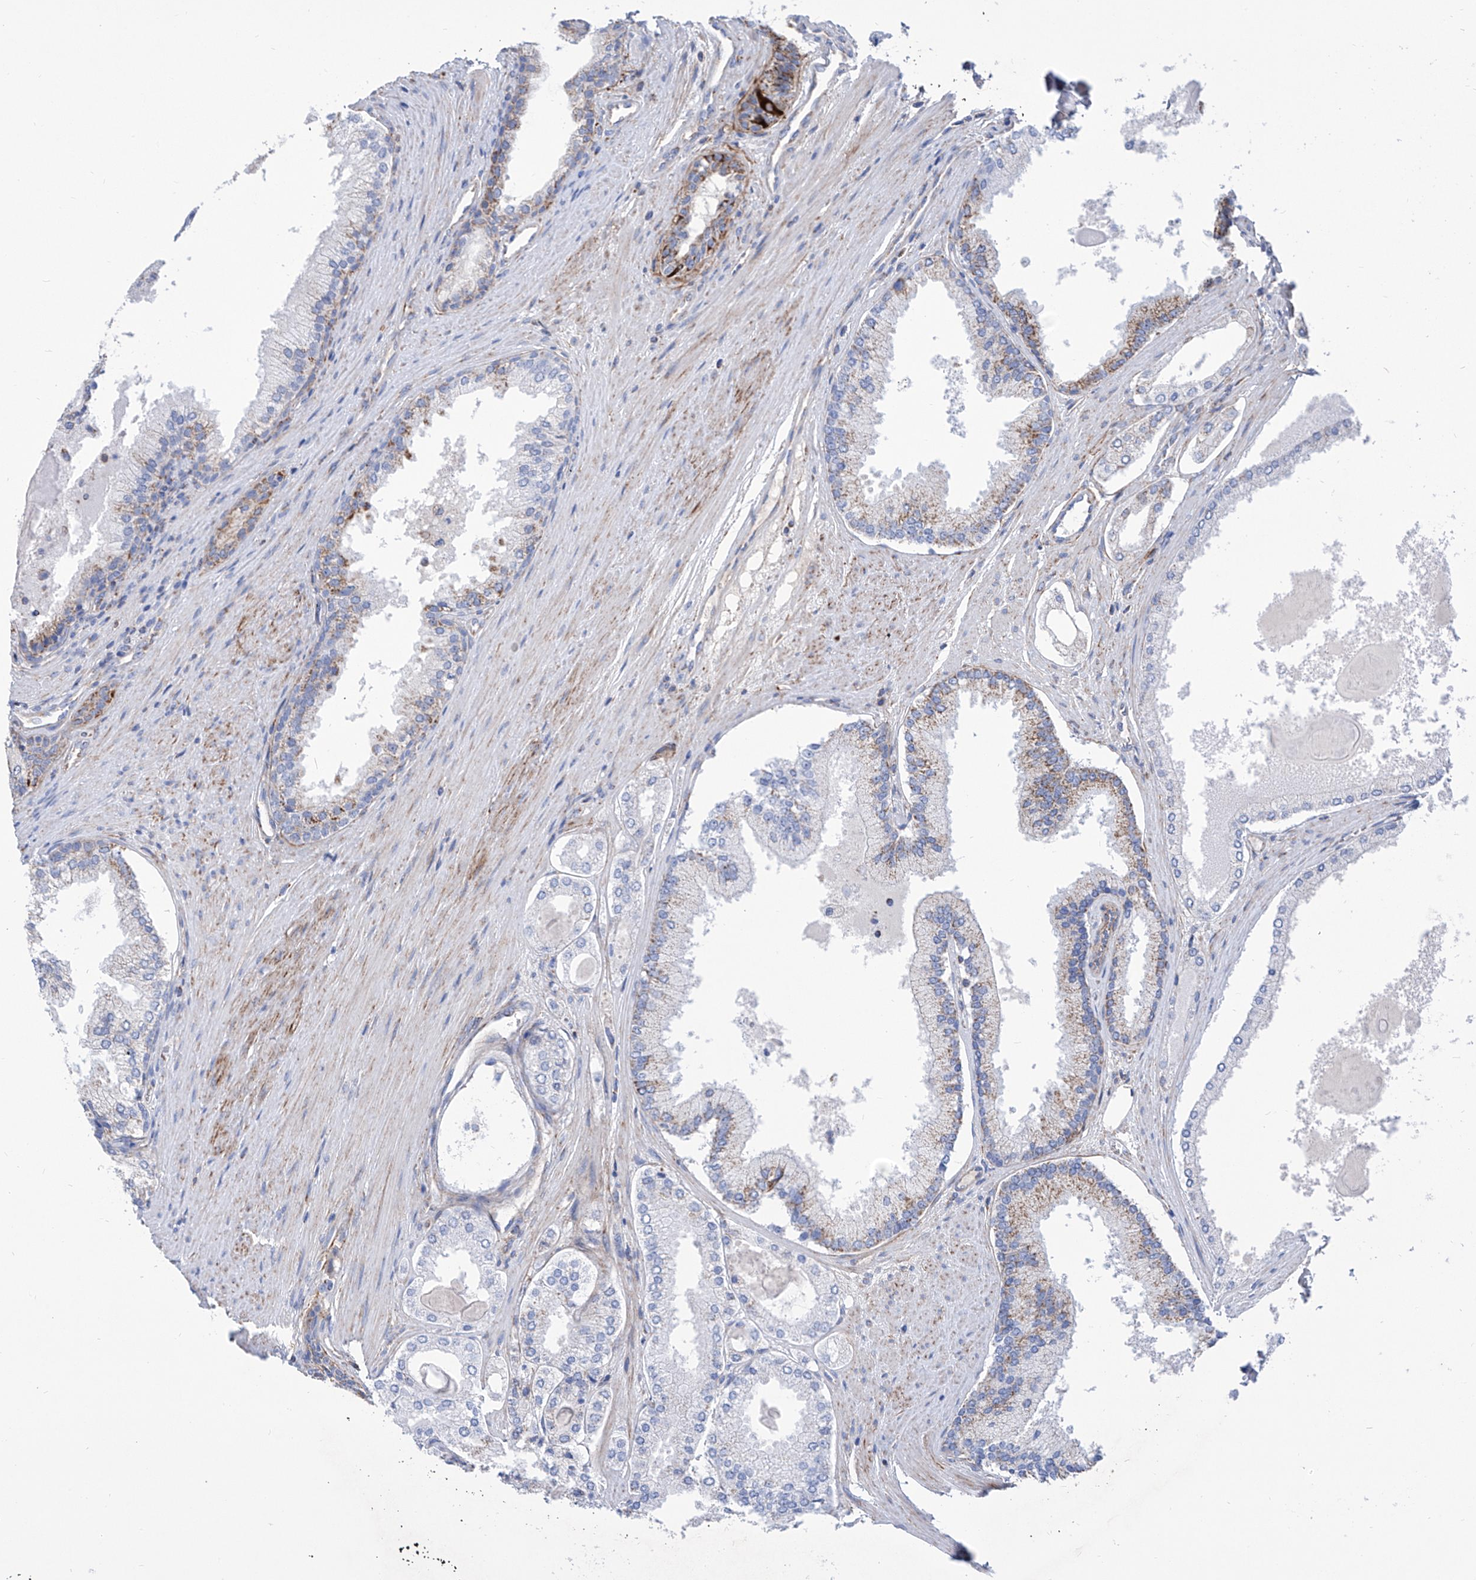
{"staining": {"intensity": "negative", "quantity": "none", "location": "none"}, "tissue": "prostate cancer", "cell_type": "Tumor cells", "image_type": "cancer", "snomed": [{"axis": "morphology", "description": "Adenocarcinoma, High grade"}, {"axis": "topography", "description": "Prostate"}], "caption": "Protein analysis of prostate adenocarcinoma (high-grade) exhibits no significant expression in tumor cells.", "gene": "SRBD1", "patient": {"sex": "male", "age": 60}}